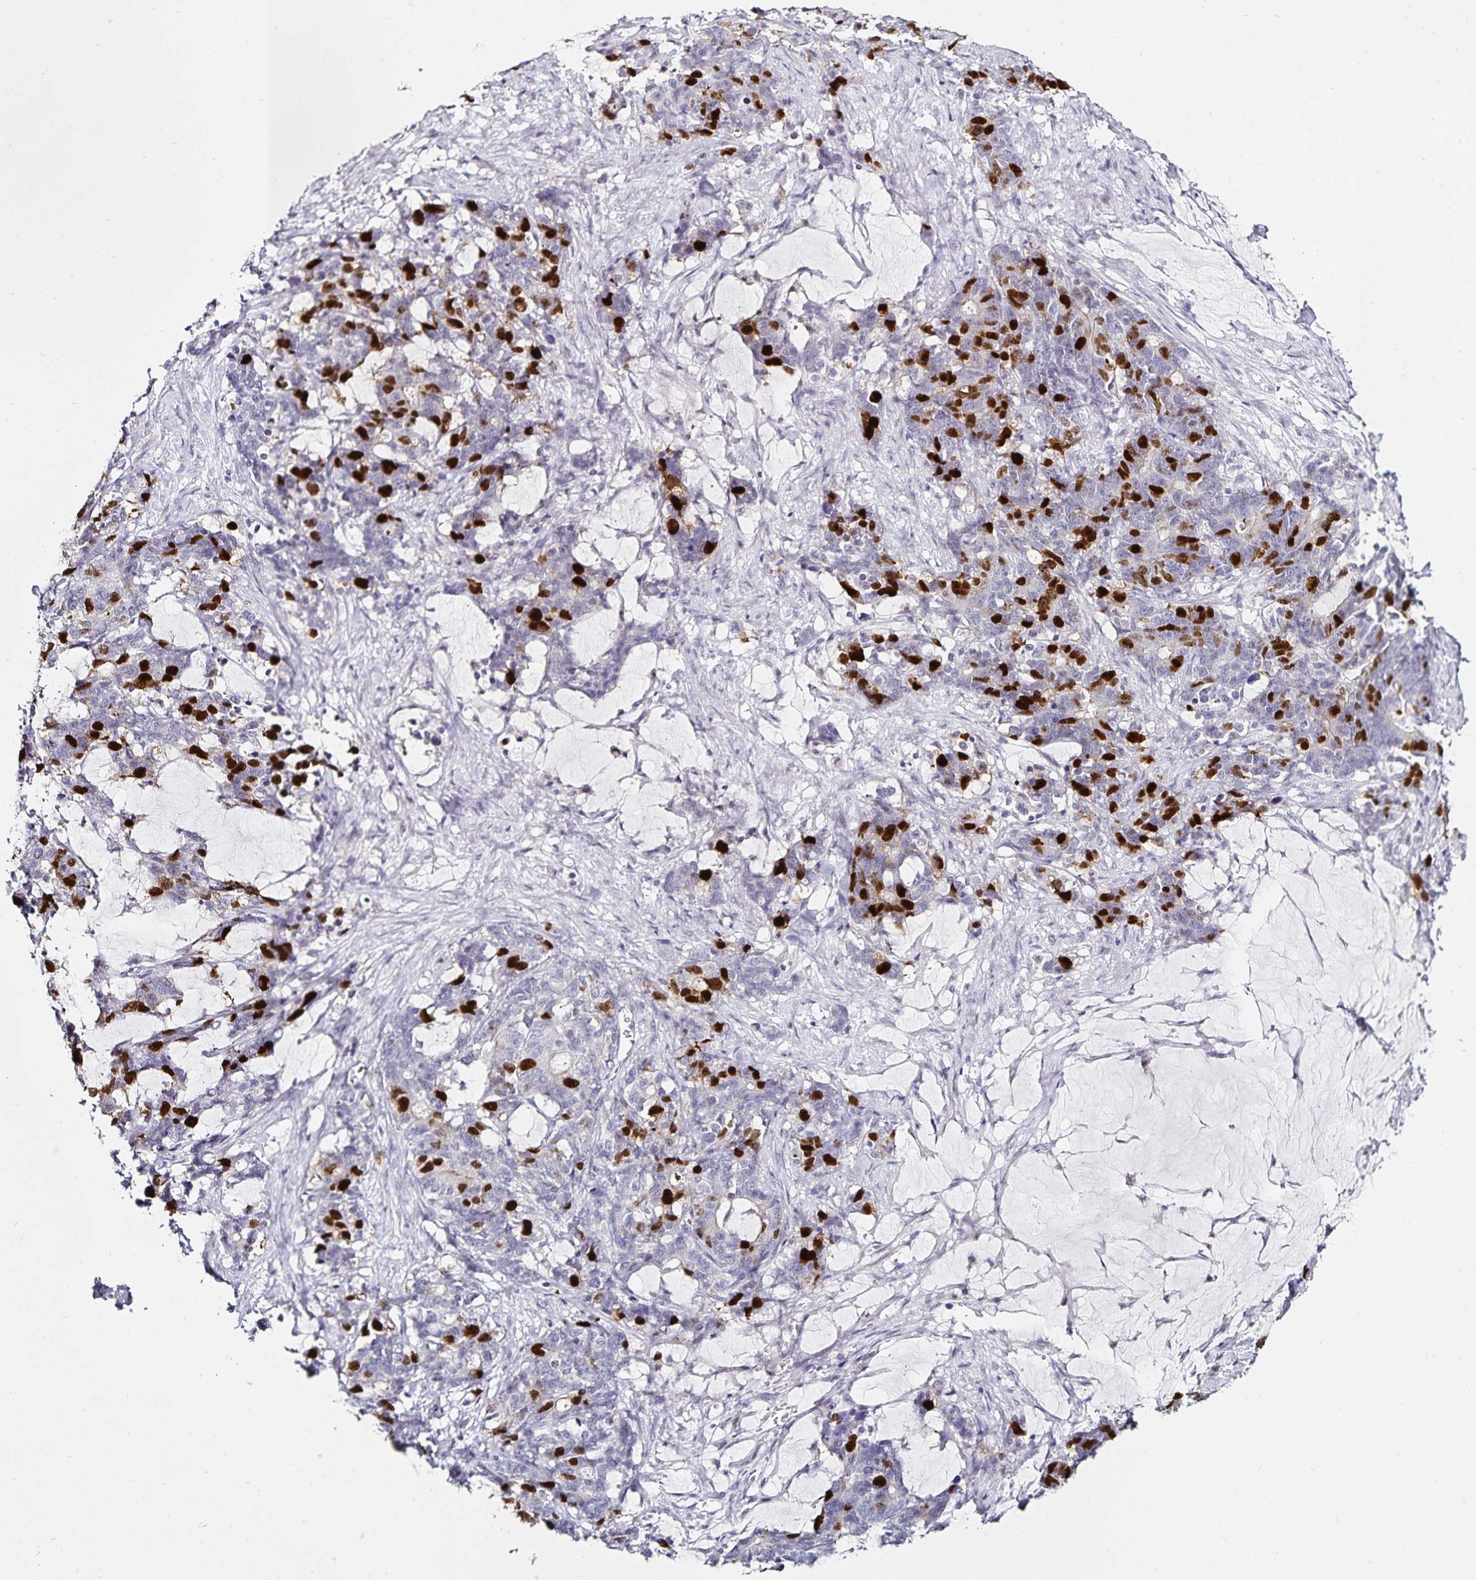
{"staining": {"intensity": "strong", "quantity": "25%-75%", "location": "nuclear"}, "tissue": "stomach cancer", "cell_type": "Tumor cells", "image_type": "cancer", "snomed": [{"axis": "morphology", "description": "Normal tissue, NOS"}, {"axis": "morphology", "description": "Adenocarcinoma, NOS"}, {"axis": "topography", "description": "Stomach"}], "caption": "A photomicrograph showing strong nuclear staining in approximately 25%-75% of tumor cells in stomach cancer, as visualized by brown immunohistochemical staining.", "gene": "ANLN", "patient": {"sex": "female", "age": 64}}